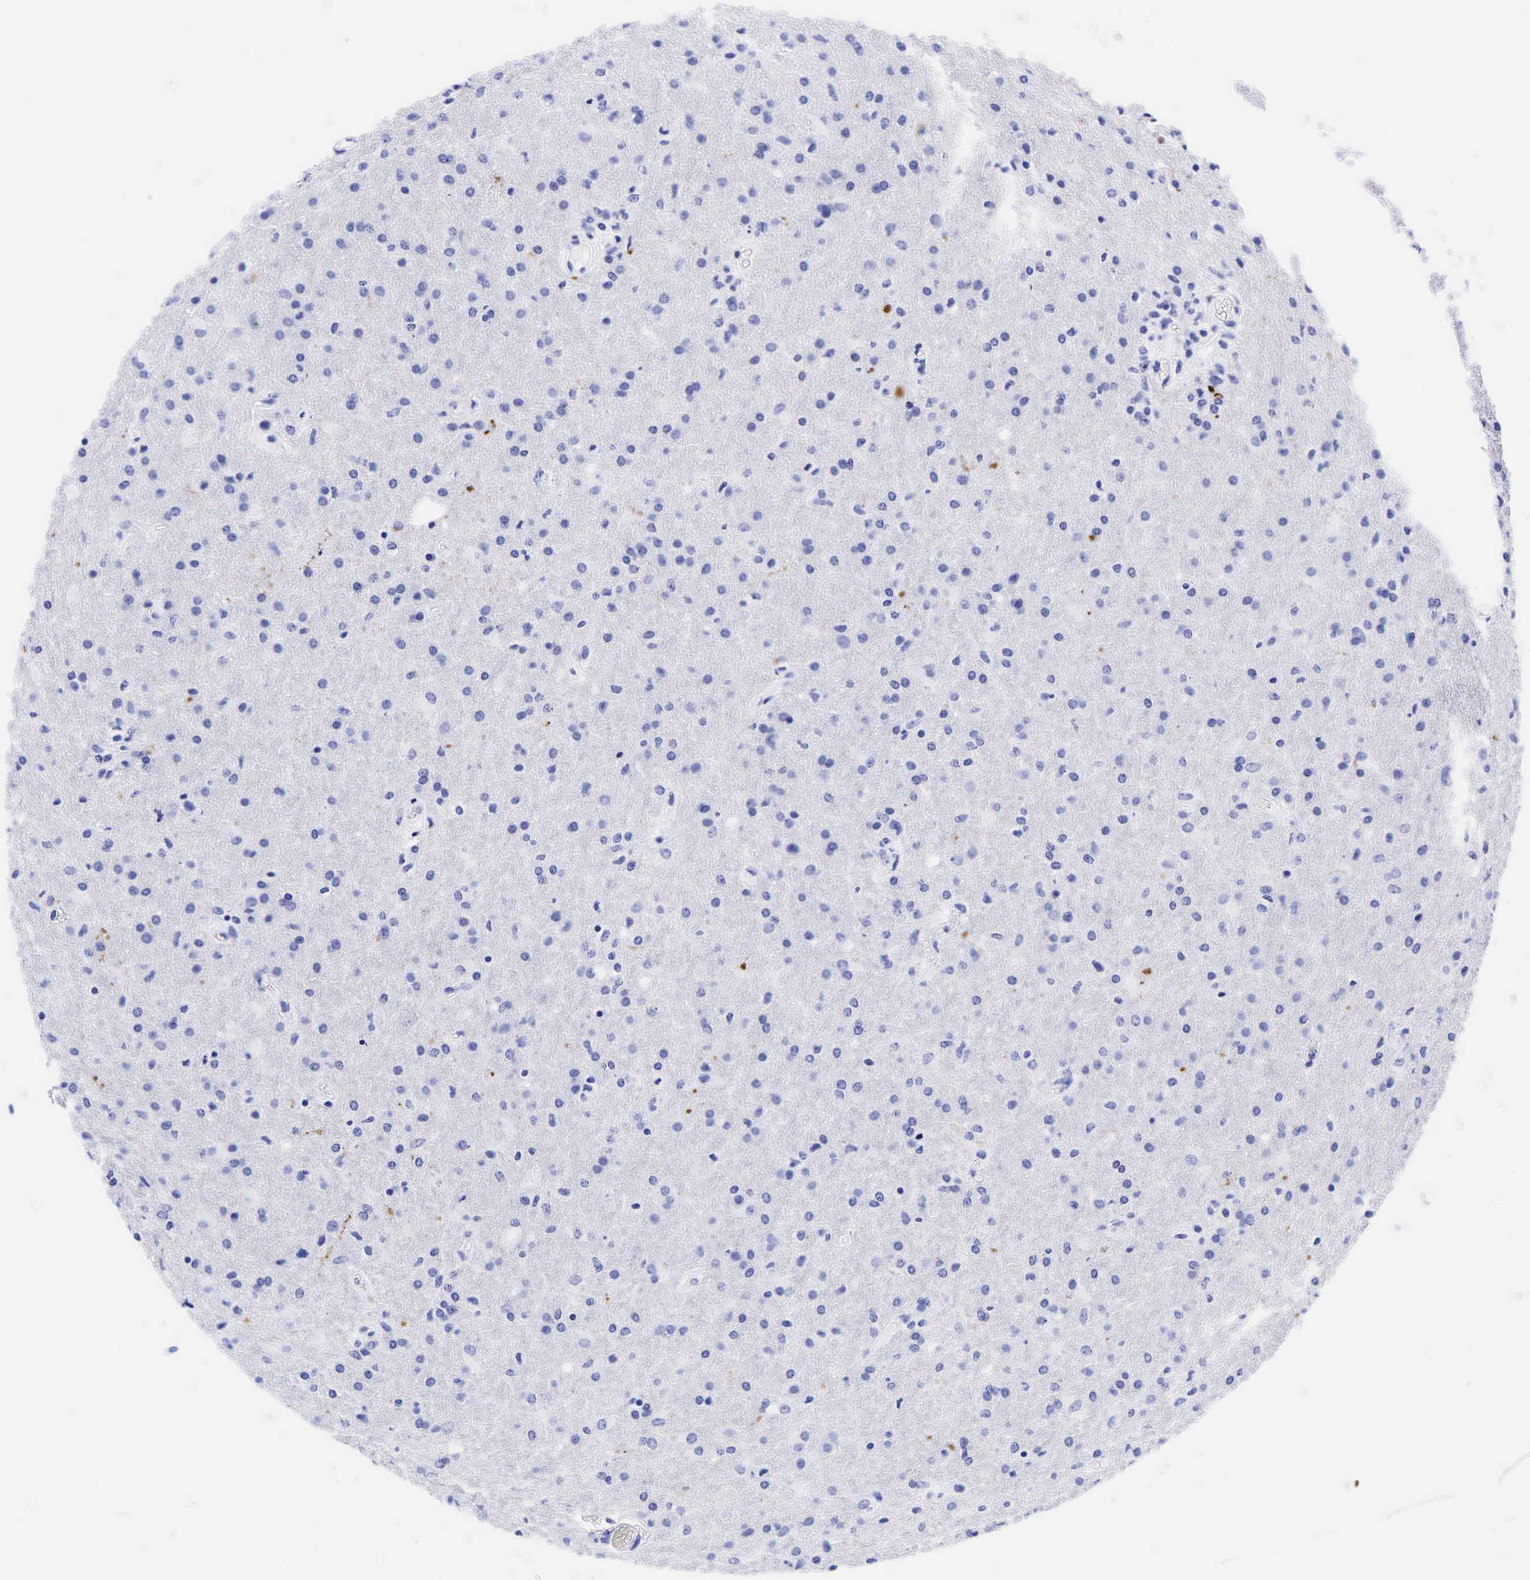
{"staining": {"intensity": "negative", "quantity": "none", "location": "none"}, "tissue": "glioma", "cell_type": "Tumor cells", "image_type": "cancer", "snomed": [{"axis": "morphology", "description": "Glioma, malignant, High grade"}, {"axis": "topography", "description": "Brain"}], "caption": "This is a histopathology image of immunohistochemistry (IHC) staining of glioma, which shows no positivity in tumor cells.", "gene": "CHGA", "patient": {"sex": "male", "age": 68}}